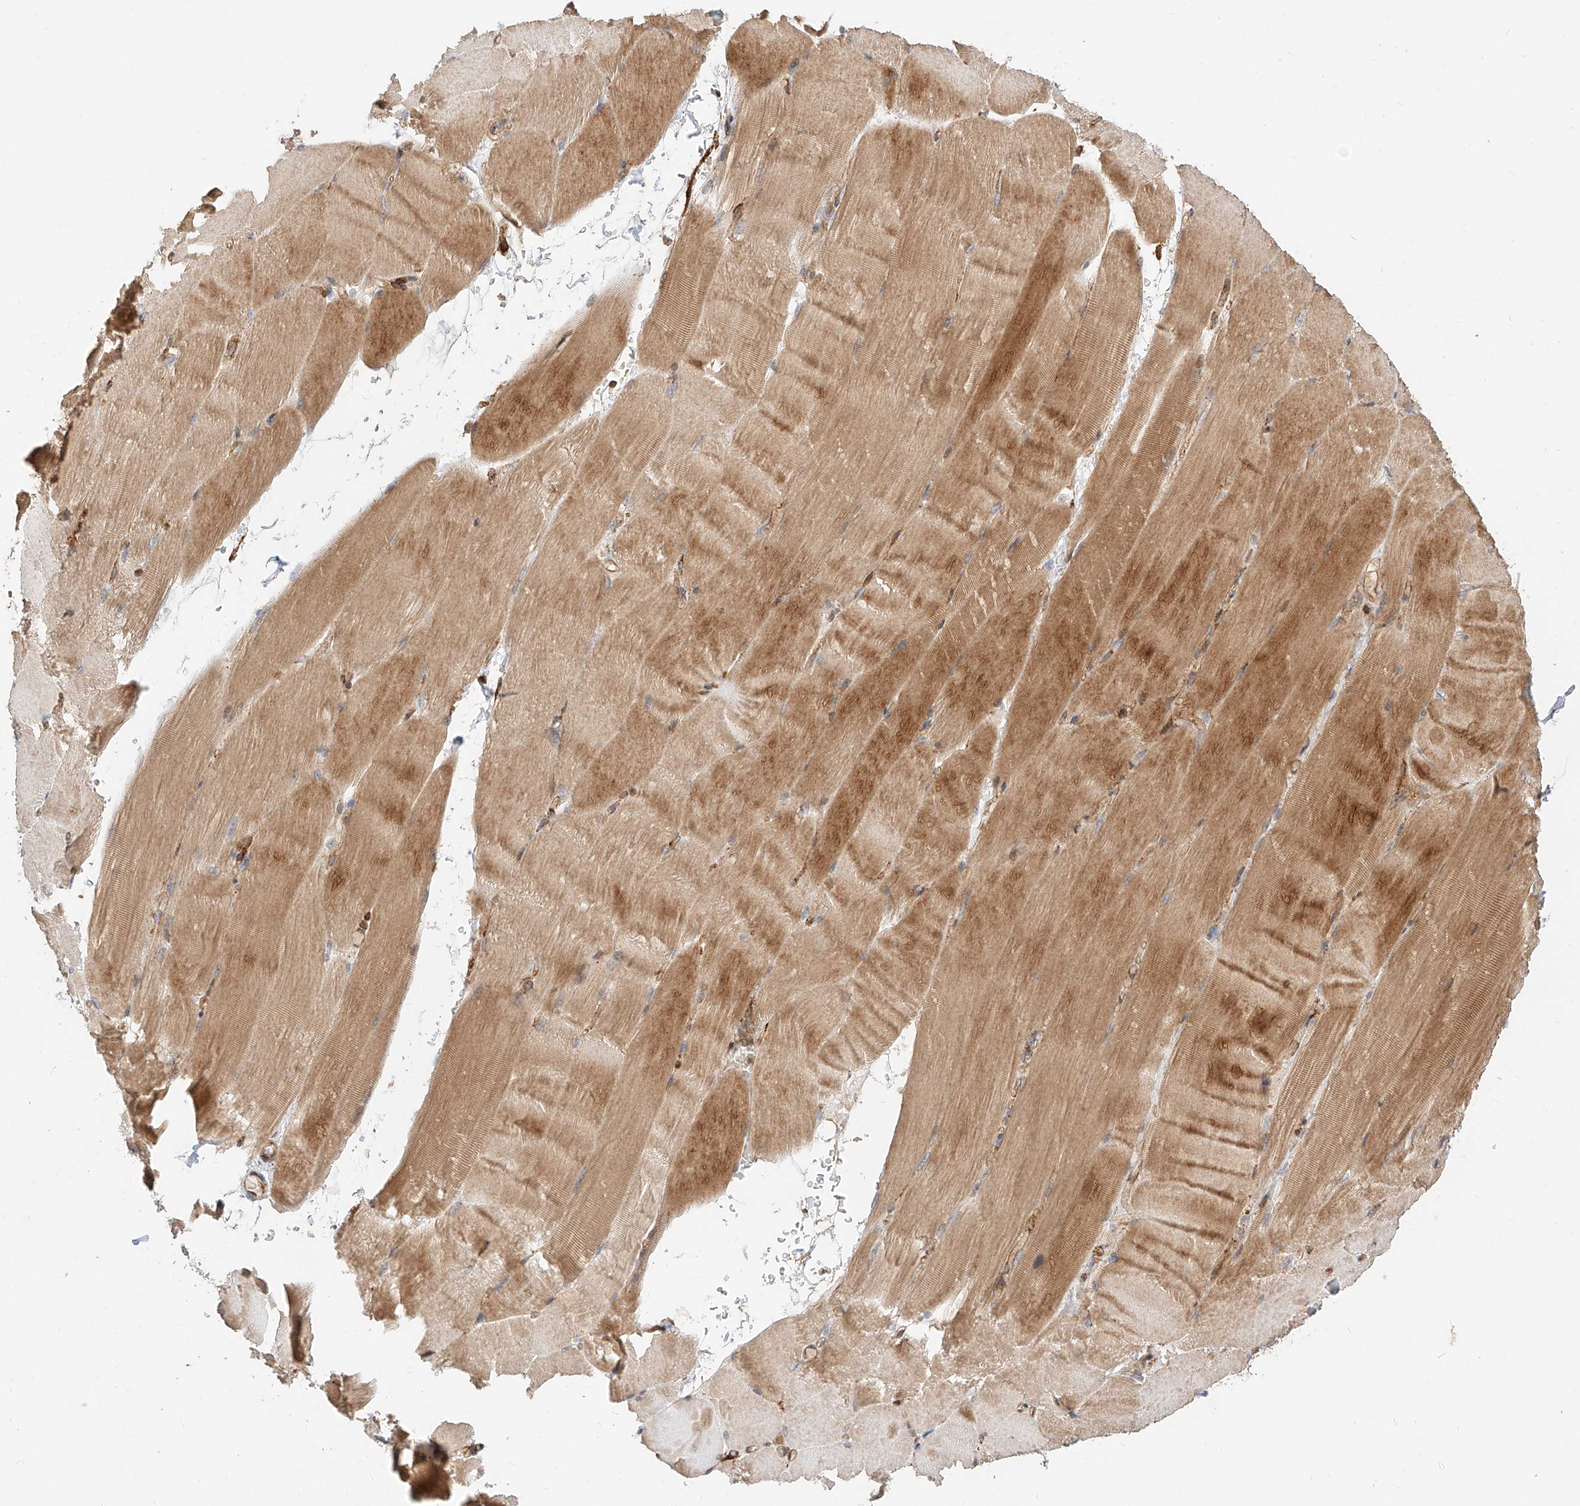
{"staining": {"intensity": "moderate", "quantity": ">75%", "location": "cytoplasmic/membranous"}, "tissue": "skeletal muscle", "cell_type": "Myocytes", "image_type": "normal", "snomed": [{"axis": "morphology", "description": "Normal tissue, NOS"}, {"axis": "topography", "description": "Skeletal muscle"}, {"axis": "topography", "description": "Parathyroid gland"}], "caption": "Immunohistochemistry micrograph of benign skeletal muscle: skeletal muscle stained using immunohistochemistry (IHC) demonstrates medium levels of moderate protein expression localized specifically in the cytoplasmic/membranous of myocytes, appearing as a cytoplasmic/membranous brown color.", "gene": "ZNF84", "patient": {"sex": "female", "age": 37}}